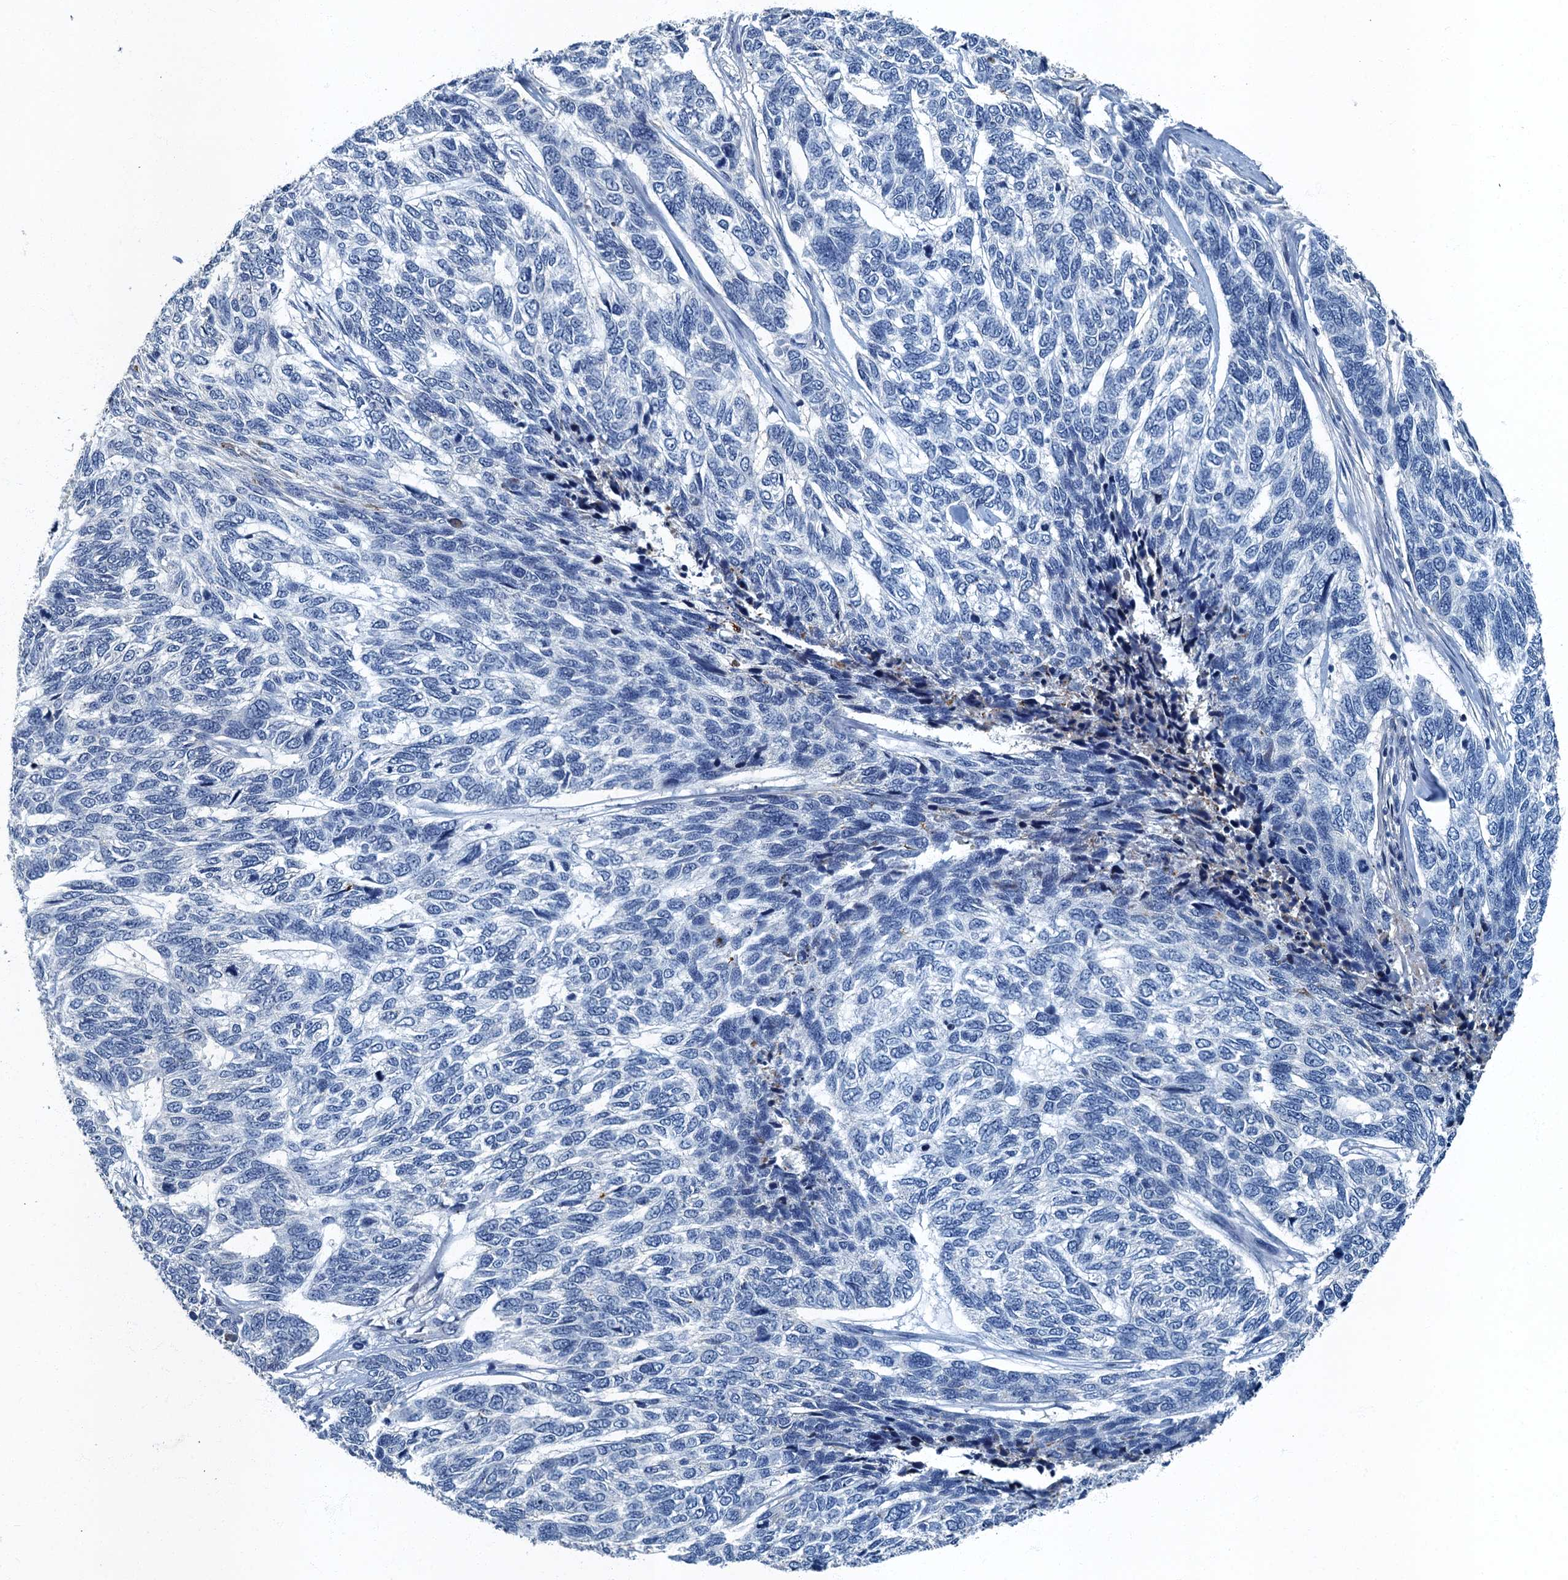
{"staining": {"intensity": "negative", "quantity": "none", "location": "none"}, "tissue": "skin cancer", "cell_type": "Tumor cells", "image_type": "cancer", "snomed": [{"axis": "morphology", "description": "Basal cell carcinoma"}, {"axis": "topography", "description": "Skin"}], "caption": "Immunohistochemistry of human skin cancer displays no positivity in tumor cells.", "gene": "GADL1", "patient": {"sex": "female", "age": 65}}